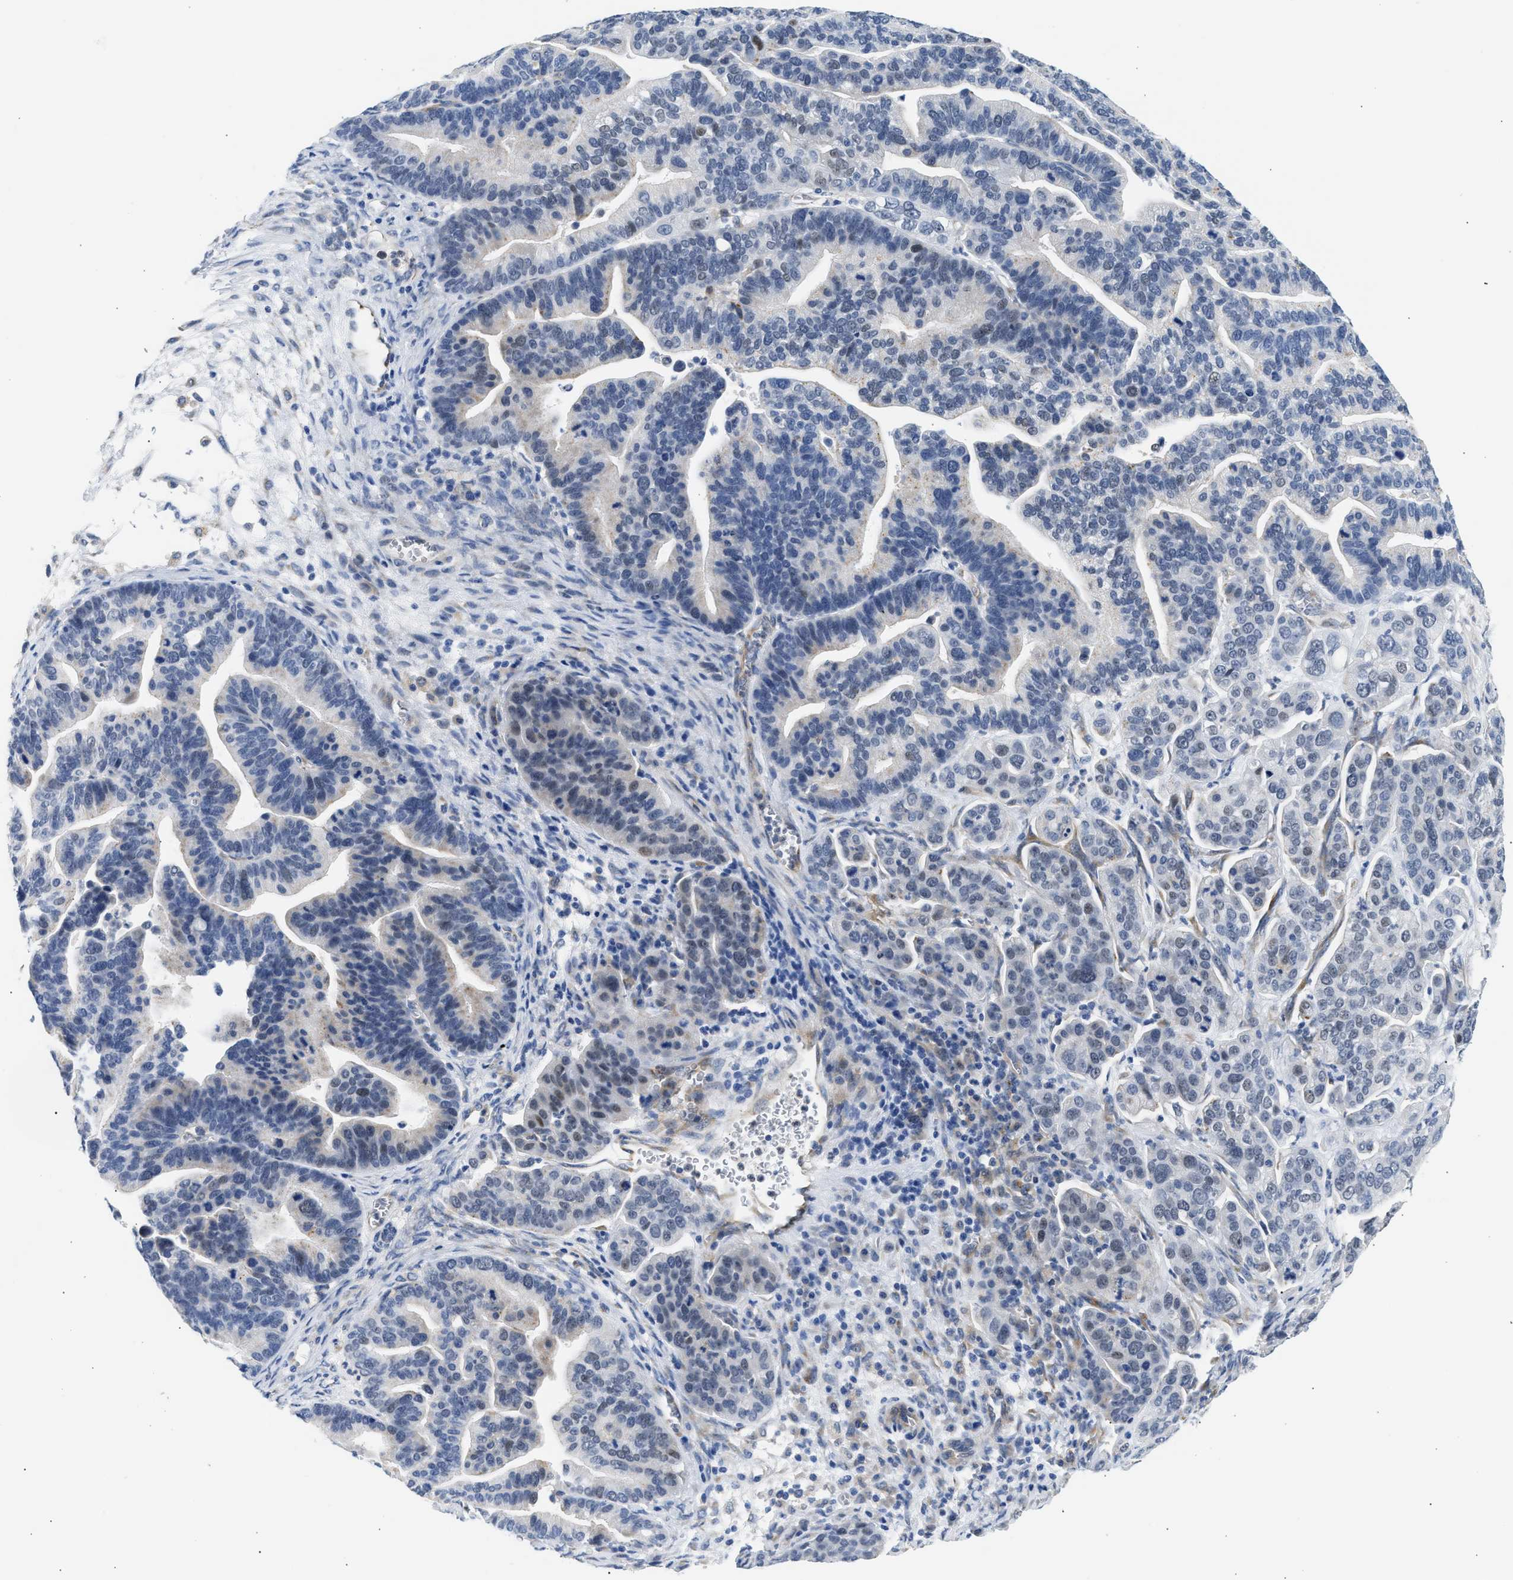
{"staining": {"intensity": "negative", "quantity": "none", "location": "none"}, "tissue": "ovarian cancer", "cell_type": "Tumor cells", "image_type": "cancer", "snomed": [{"axis": "morphology", "description": "Cystadenocarcinoma, serous, NOS"}, {"axis": "topography", "description": "Ovary"}], "caption": "A high-resolution photomicrograph shows immunohistochemistry (IHC) staining of ovarian cancer, which demonstrates no significant expression in tumor cells.", "gene": "PPM1L", "patient": {"sex": "female", "age": 56}}